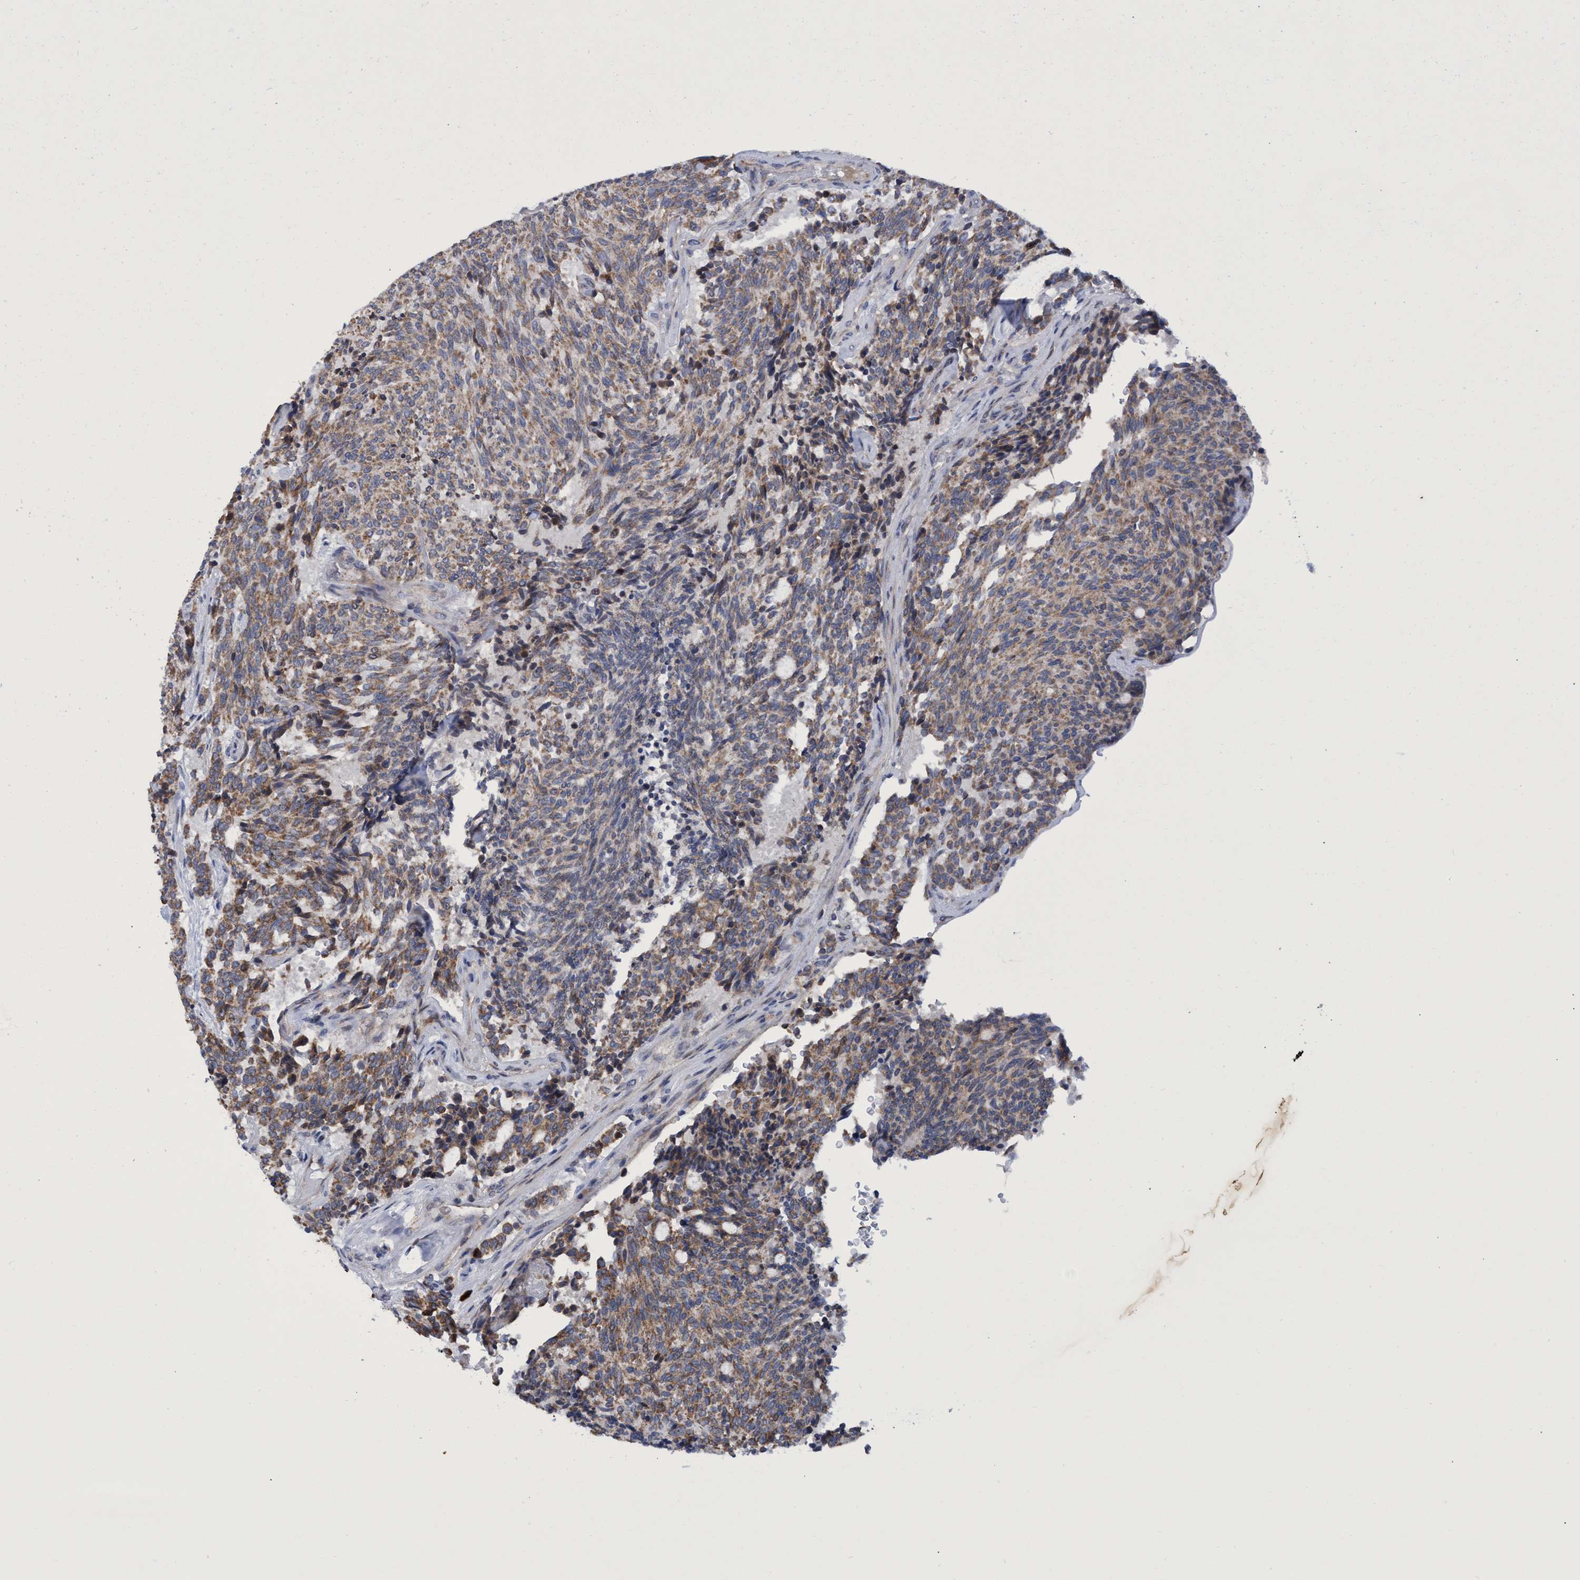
{"staining": {"intensity": "weak", "quantity": ">75%", "location": "cytoplasmic/membranous"}, "tissue": "carcinoid", "cell_type": "Tumor cells", "image_type": "cancer", "snomed": [{"axis": "morphology", "description": "Carcinoid, malignant, NOS"}, {"axis": "topography", "description": "Pancreas"}], "caption": "Weak cytoplasmic/membranous positivity for a protein is identified in approximately >75% of tumor cells of carcinoid (malignant) using immunohistochemistry (IHC).", "gene": "NAT16", "patient": {"sex": "female", "age": 54}}